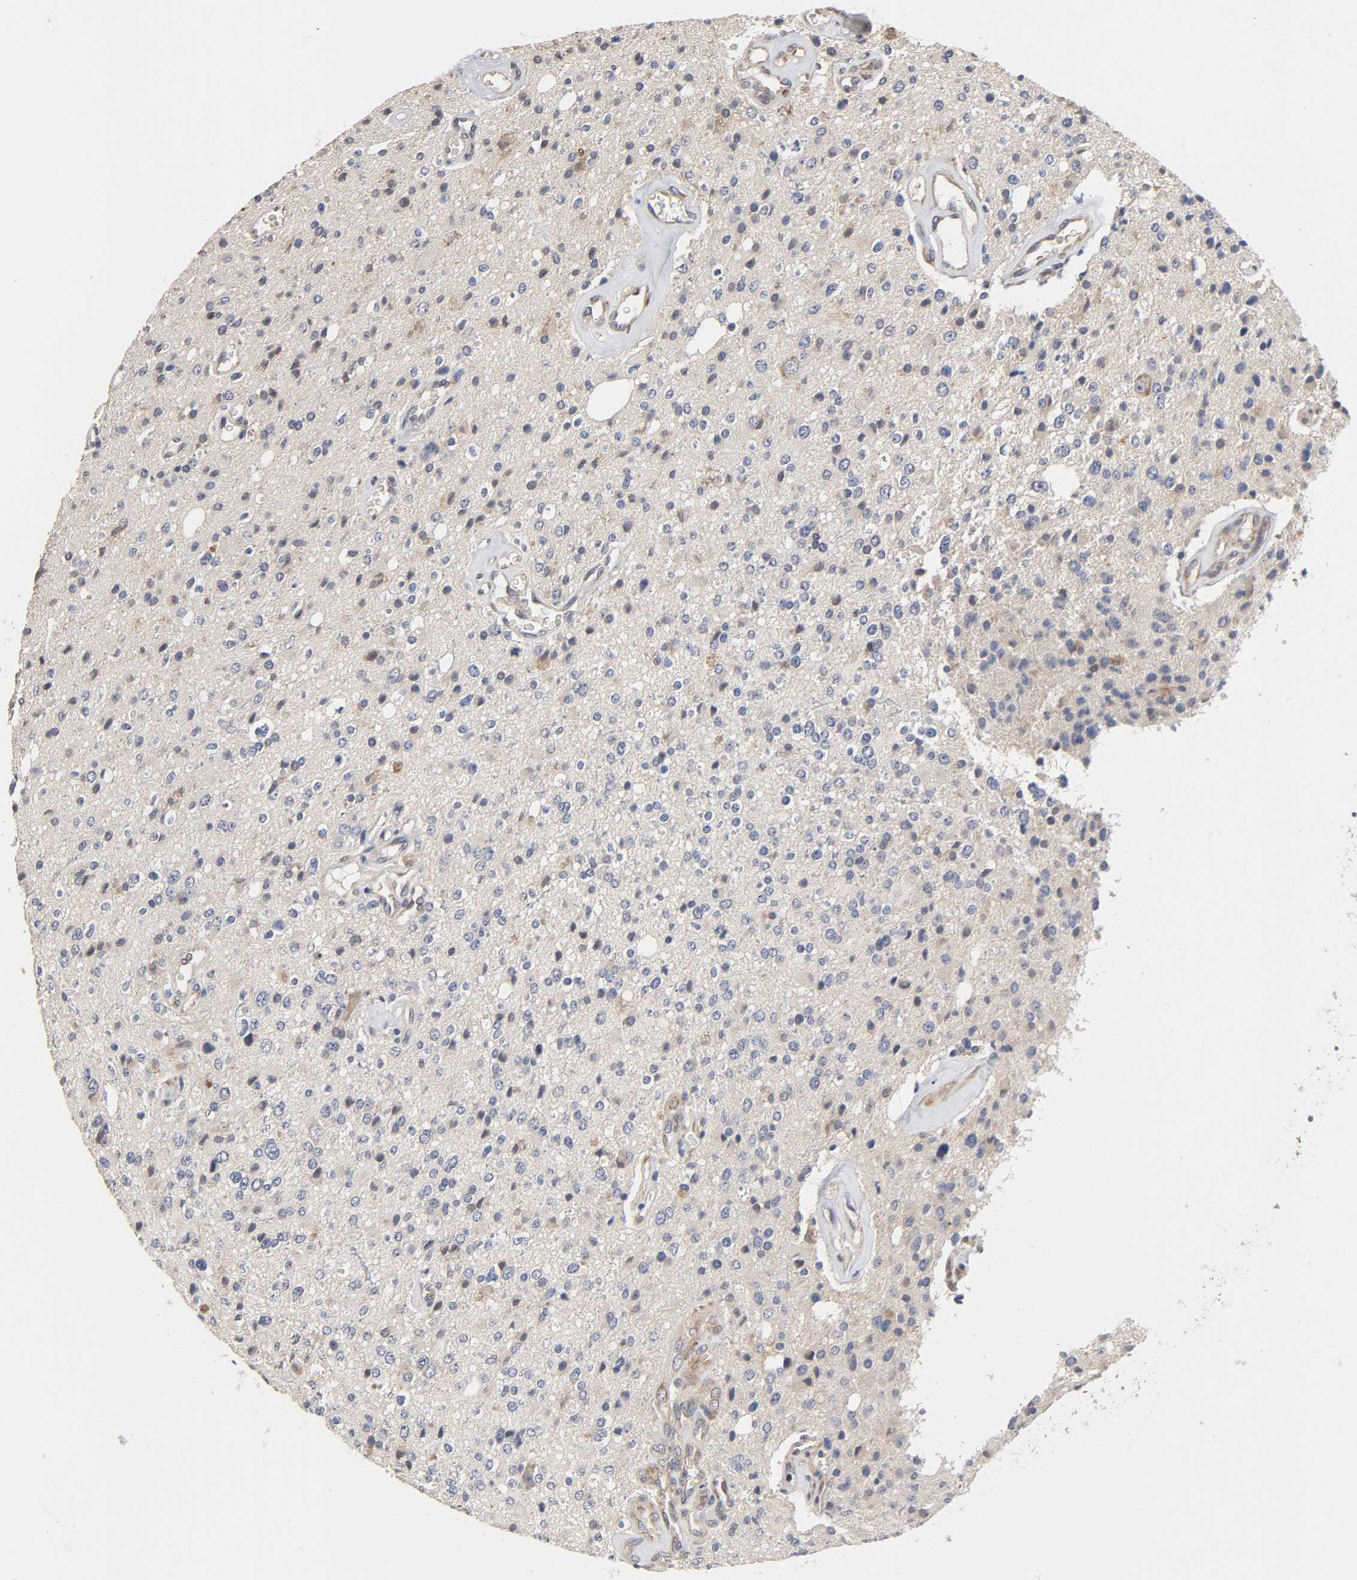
{"staining": {"intensity": "negative", "quantity": "none", "location": "none"}, "tissue": "glioma", "cell_type": "Tumor cells", "image_type": "cancer", "snomed": [{"axis": "morphology", "description": "Glioma, malignant, High grade"}, {"axis": "topography", "description": "Brain"}], "caption": "This is an immunohistochemistry (IHC) photomicrograph of human malignant high-grade glioma. There is no staining in tumor cells.", "gene": "HDLBP", "patient": {"sex": "male", "age": 47}}